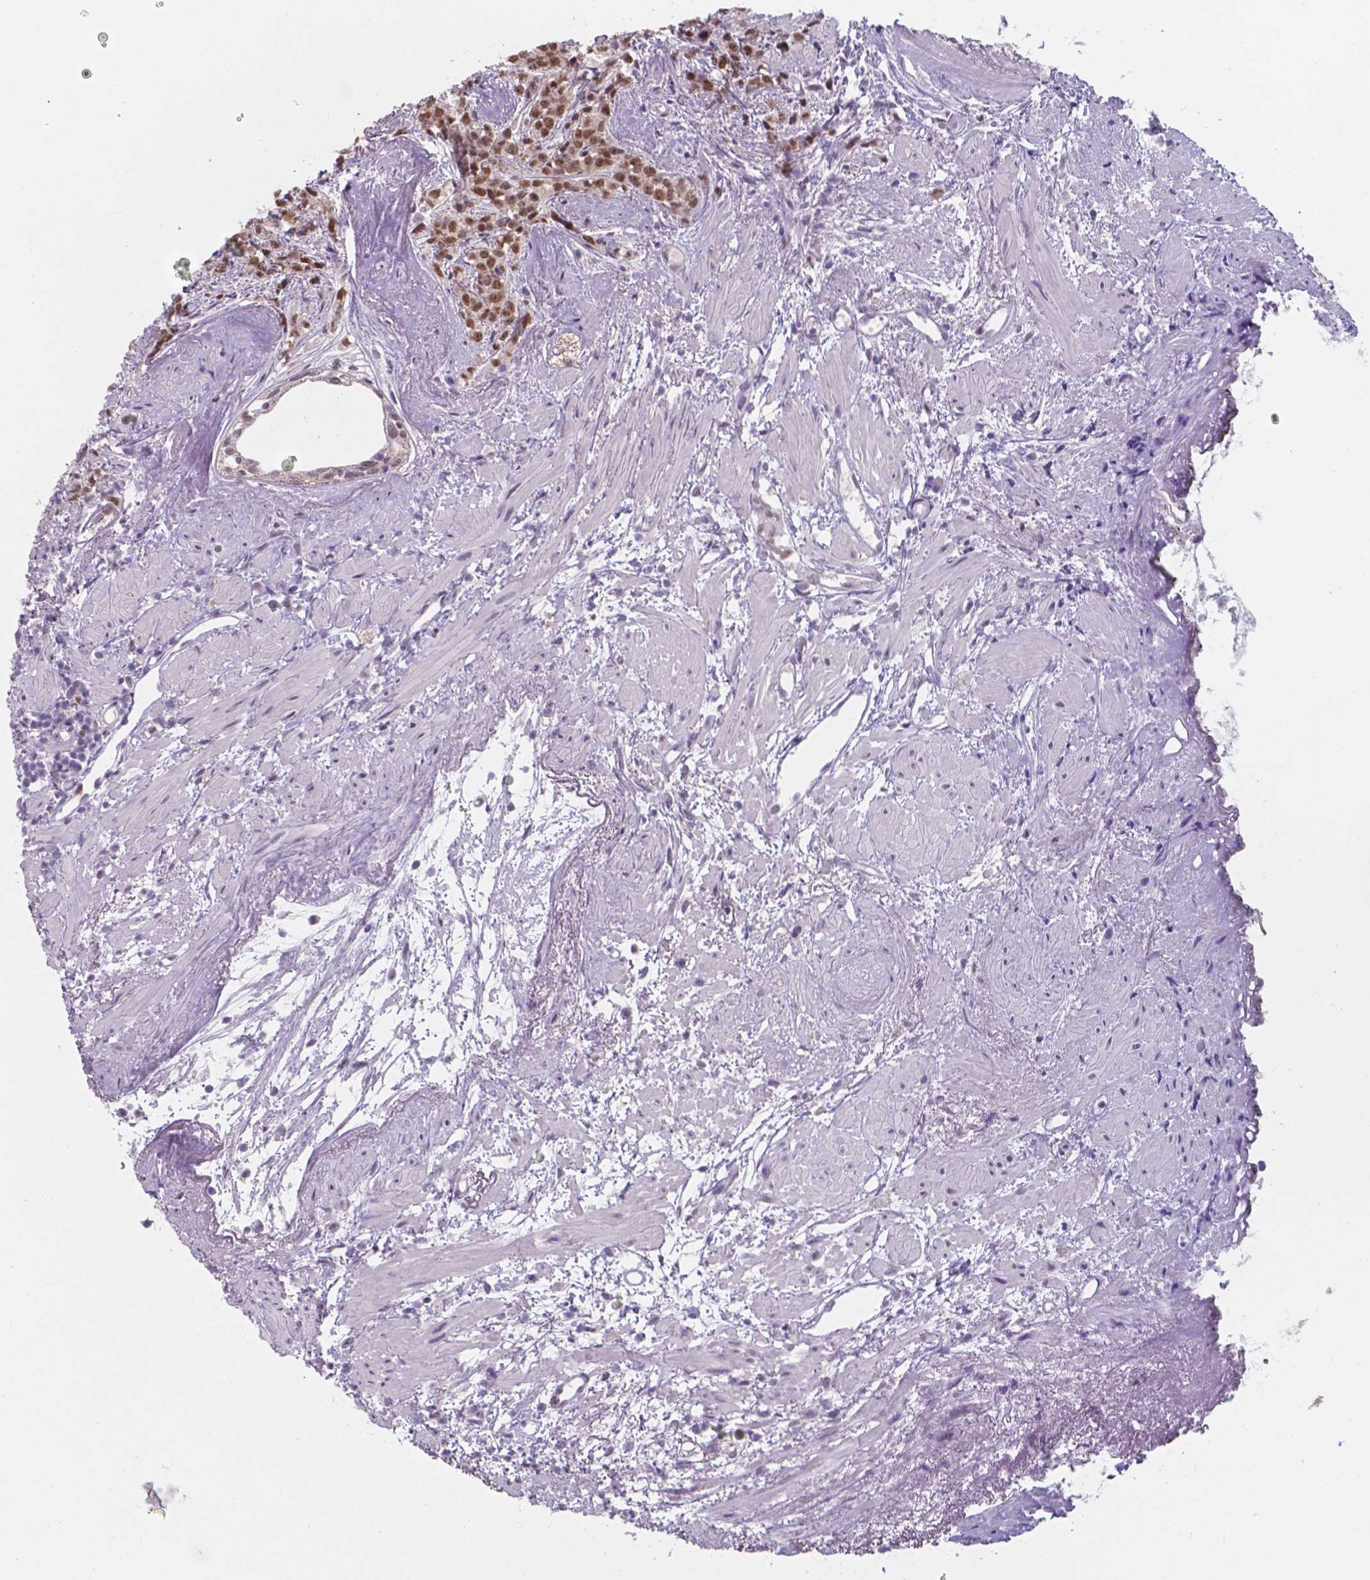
{"staining": {"intensity": "moderate", "quantity": ">75%", "location": "nuclear"}, "tissue": "prostate cancer", "cell_type": "Tumor cells", "image_type": "cancer", "snomed": [{"axis": "morphology", "description": "Adenocarcinoma, High grade"}, {"axis": "topography", "description": "Prostate"}], "caption": "Prostate cancer (high-grade adenocarcinoma) stained for a protein shows moderate nuclear positivity in tumor cells.", "gene": "UBE2E2", "patient": {"sex": "male", "age": 83}}